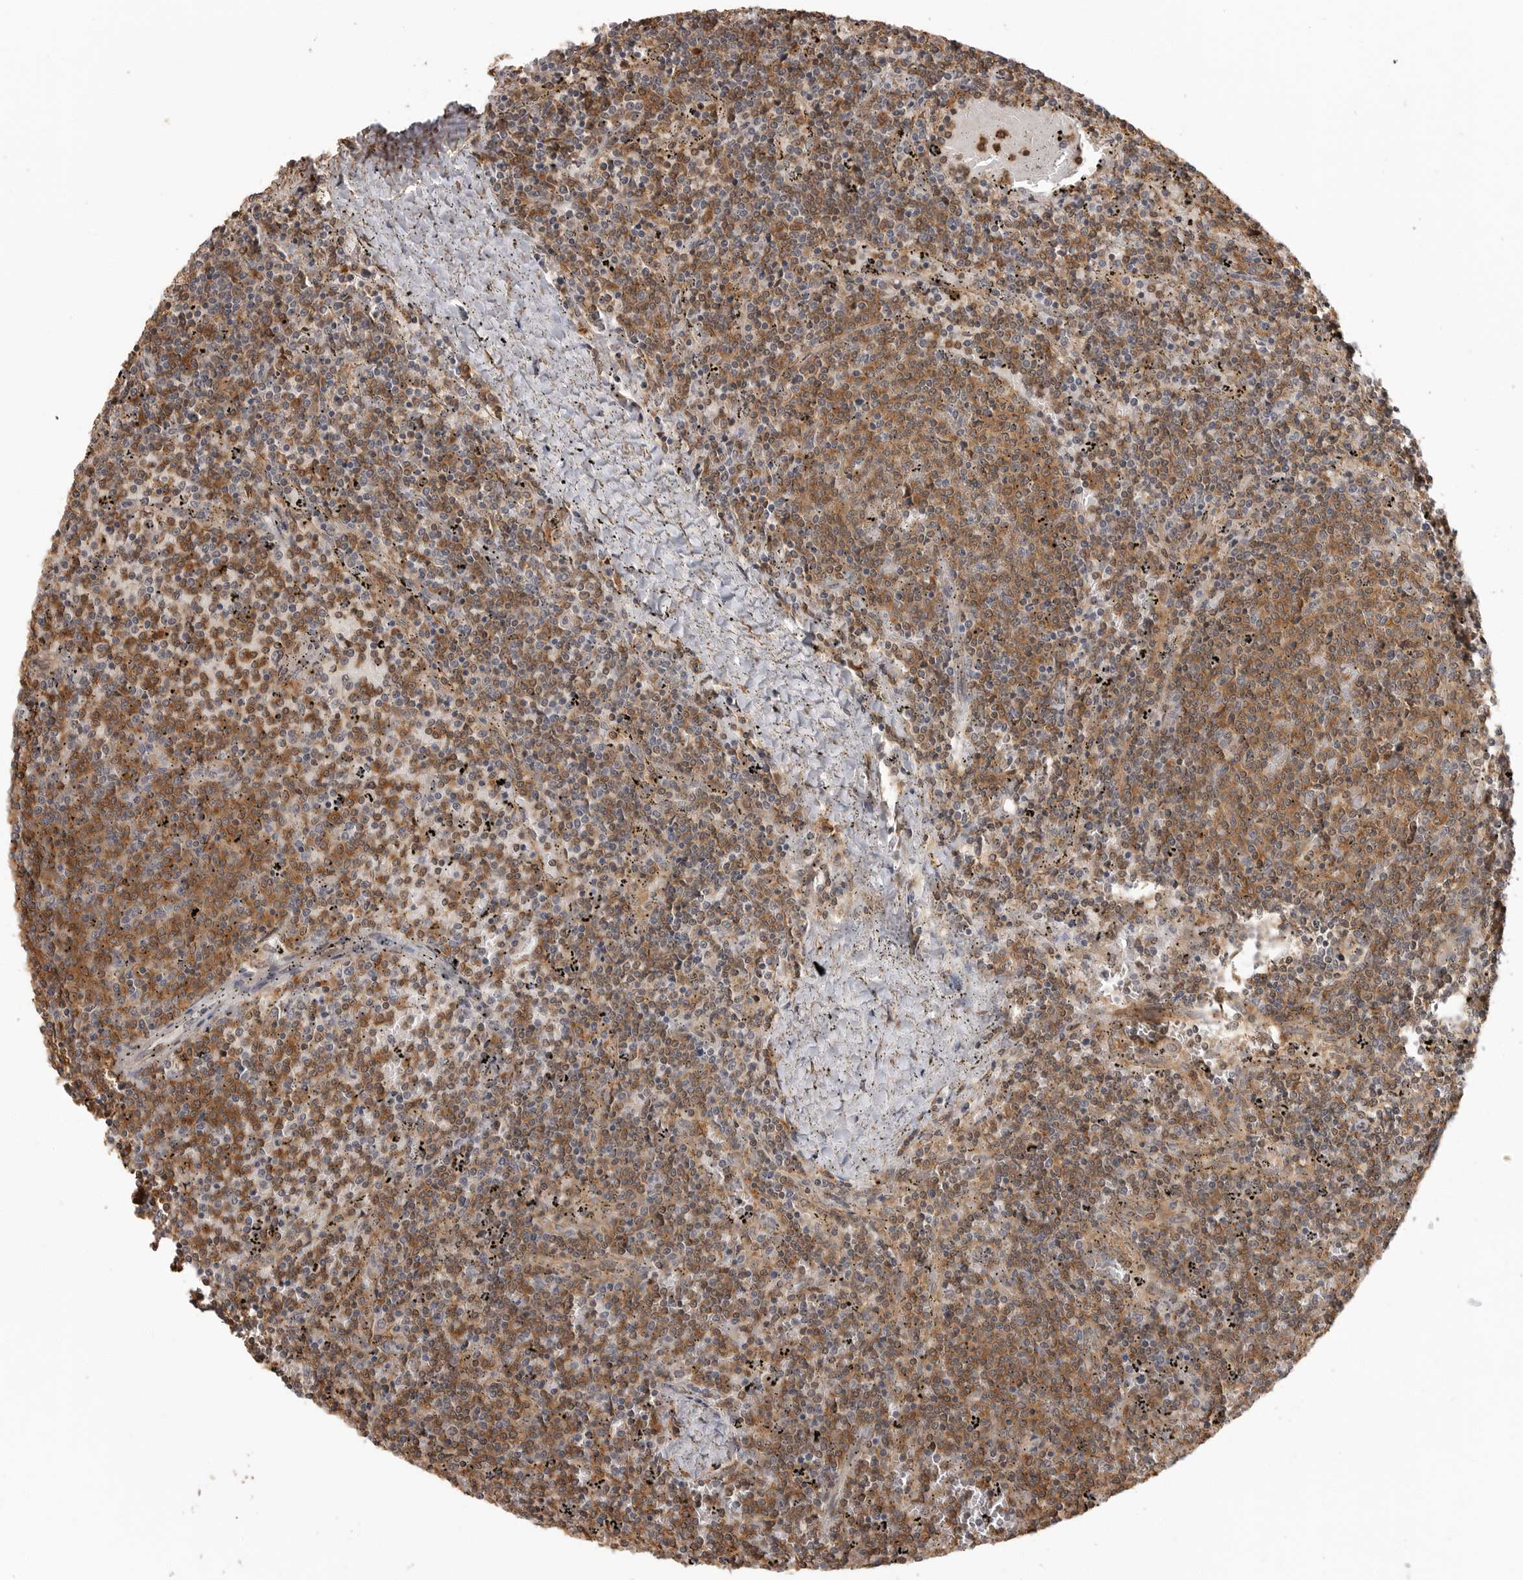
{"staining": {"intensity": "moderate", "quantity": ">75%", "location": "cytoplasmic/membranous"}, "tissue": "lymphoma", "cell_type": "Tumor cells", "image_type": "cancer", "snomed": [{"axis": "morphology", "description": "Malignant lymphoma, non-Hodgkin's type, Low grade"}, {"axis": "topography", "description": "Spleen"}], "caption": "Protein staining of malignant lymphoma, non-Hodgkin's type (low-grade) tissue shows moderate cytoplasmic/membranous staining in about >75% of tumor cells. (brown staining indicates protein expression, while blue staining denotes nuclei).", "gene": "ERN1", "patient": {"sex": "female", "age": 50}}